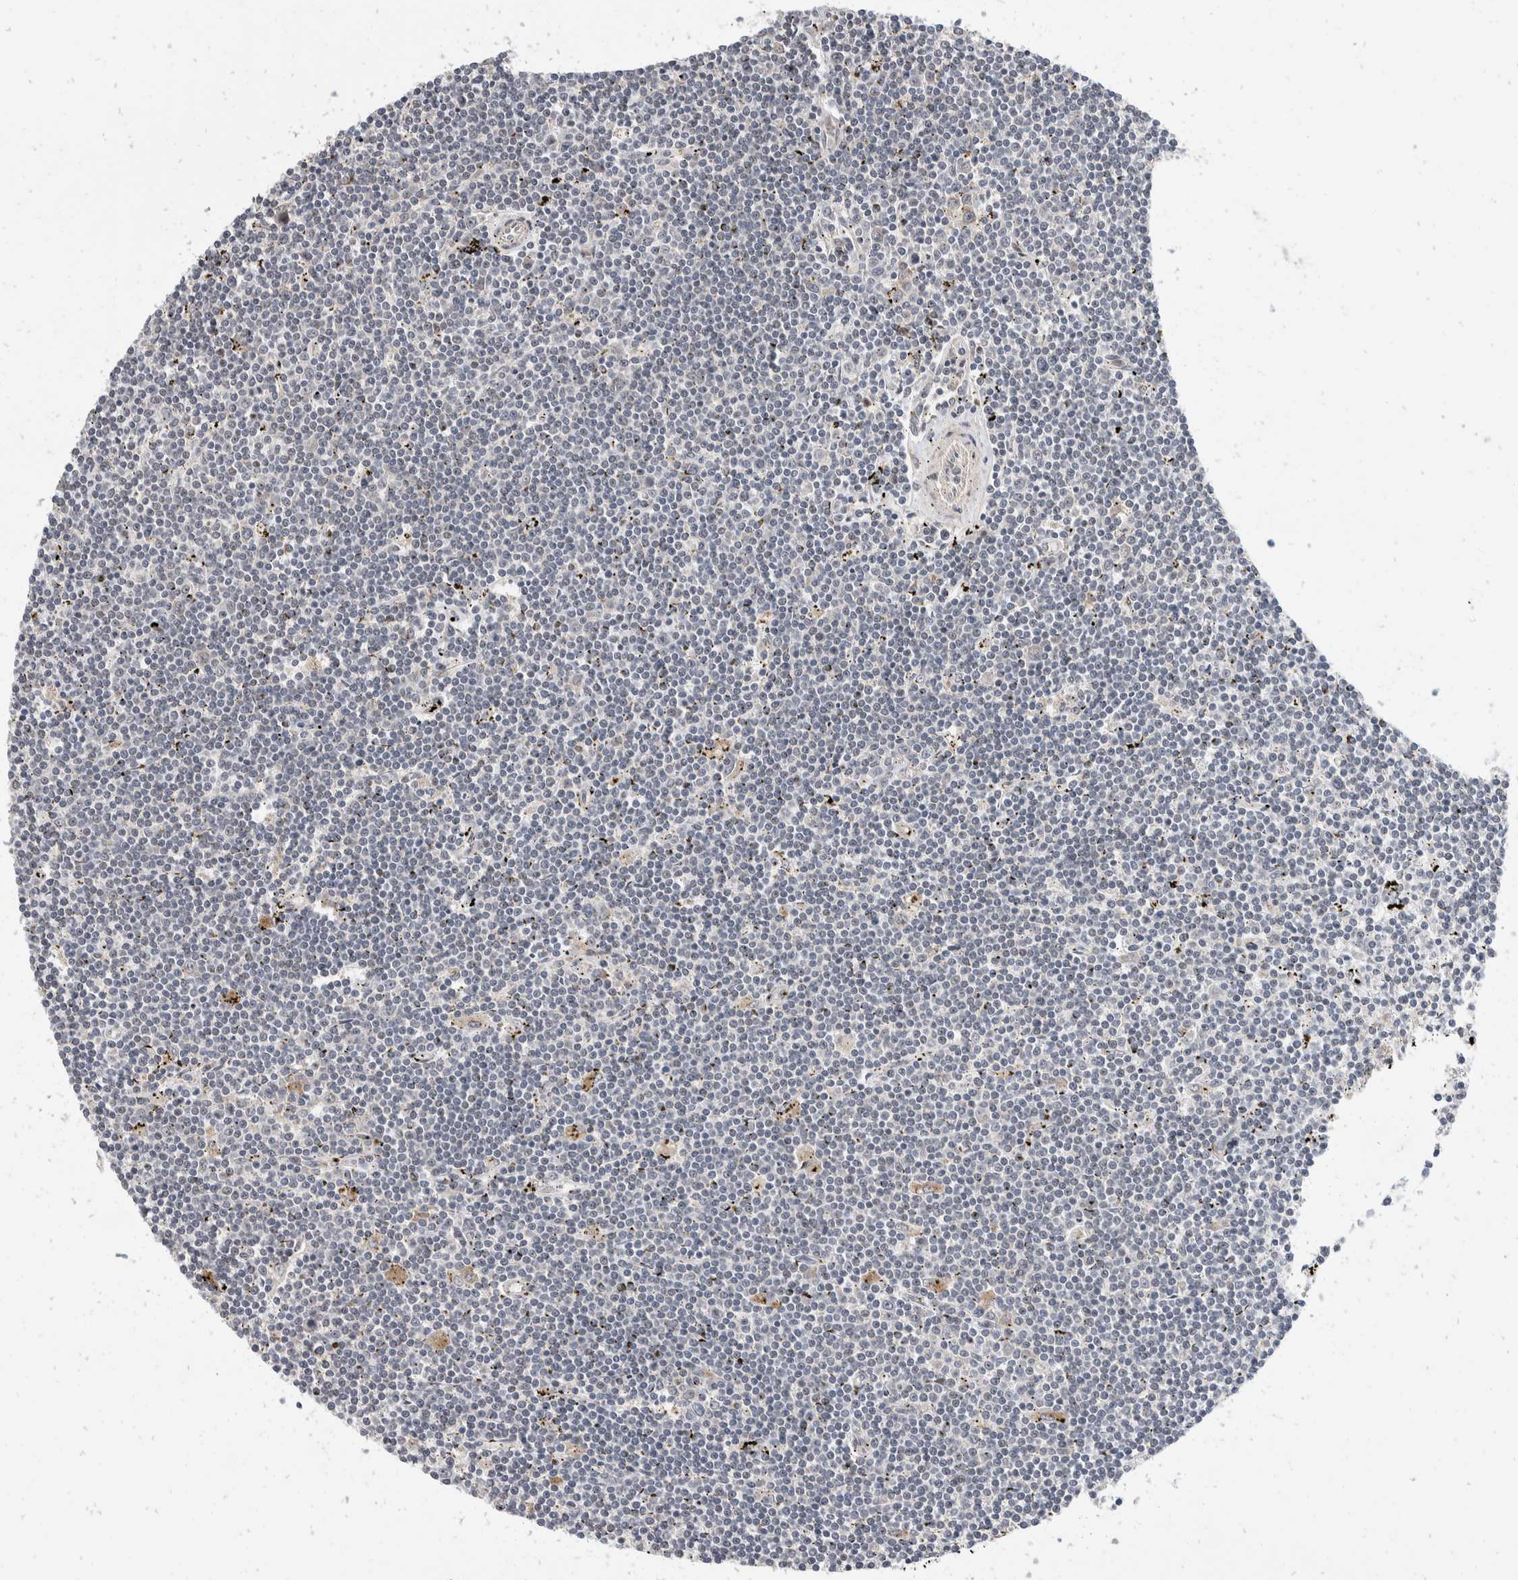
{"staining": {"intensity": "negative", "quantity": "none", "location": "none"}, "tissue": "lymphoma", "cell_type": "Tumor cells", "image_type": "cancer", "snomed": [{"axis": "morphology", "description": "Malignant lymphoma, non-Hodgkin's type, Low grade"}, {"axis": "topography", "description": "Spleen"}], "caption": "Tumor cells show no significant positivity in malignant lymphoma, non-Hodgkin's type (low-grade). (DAB IHC with hematoxylin counter stain).", "gene": "ZNF703", "patient": {"sex": "male", "age": 76}}